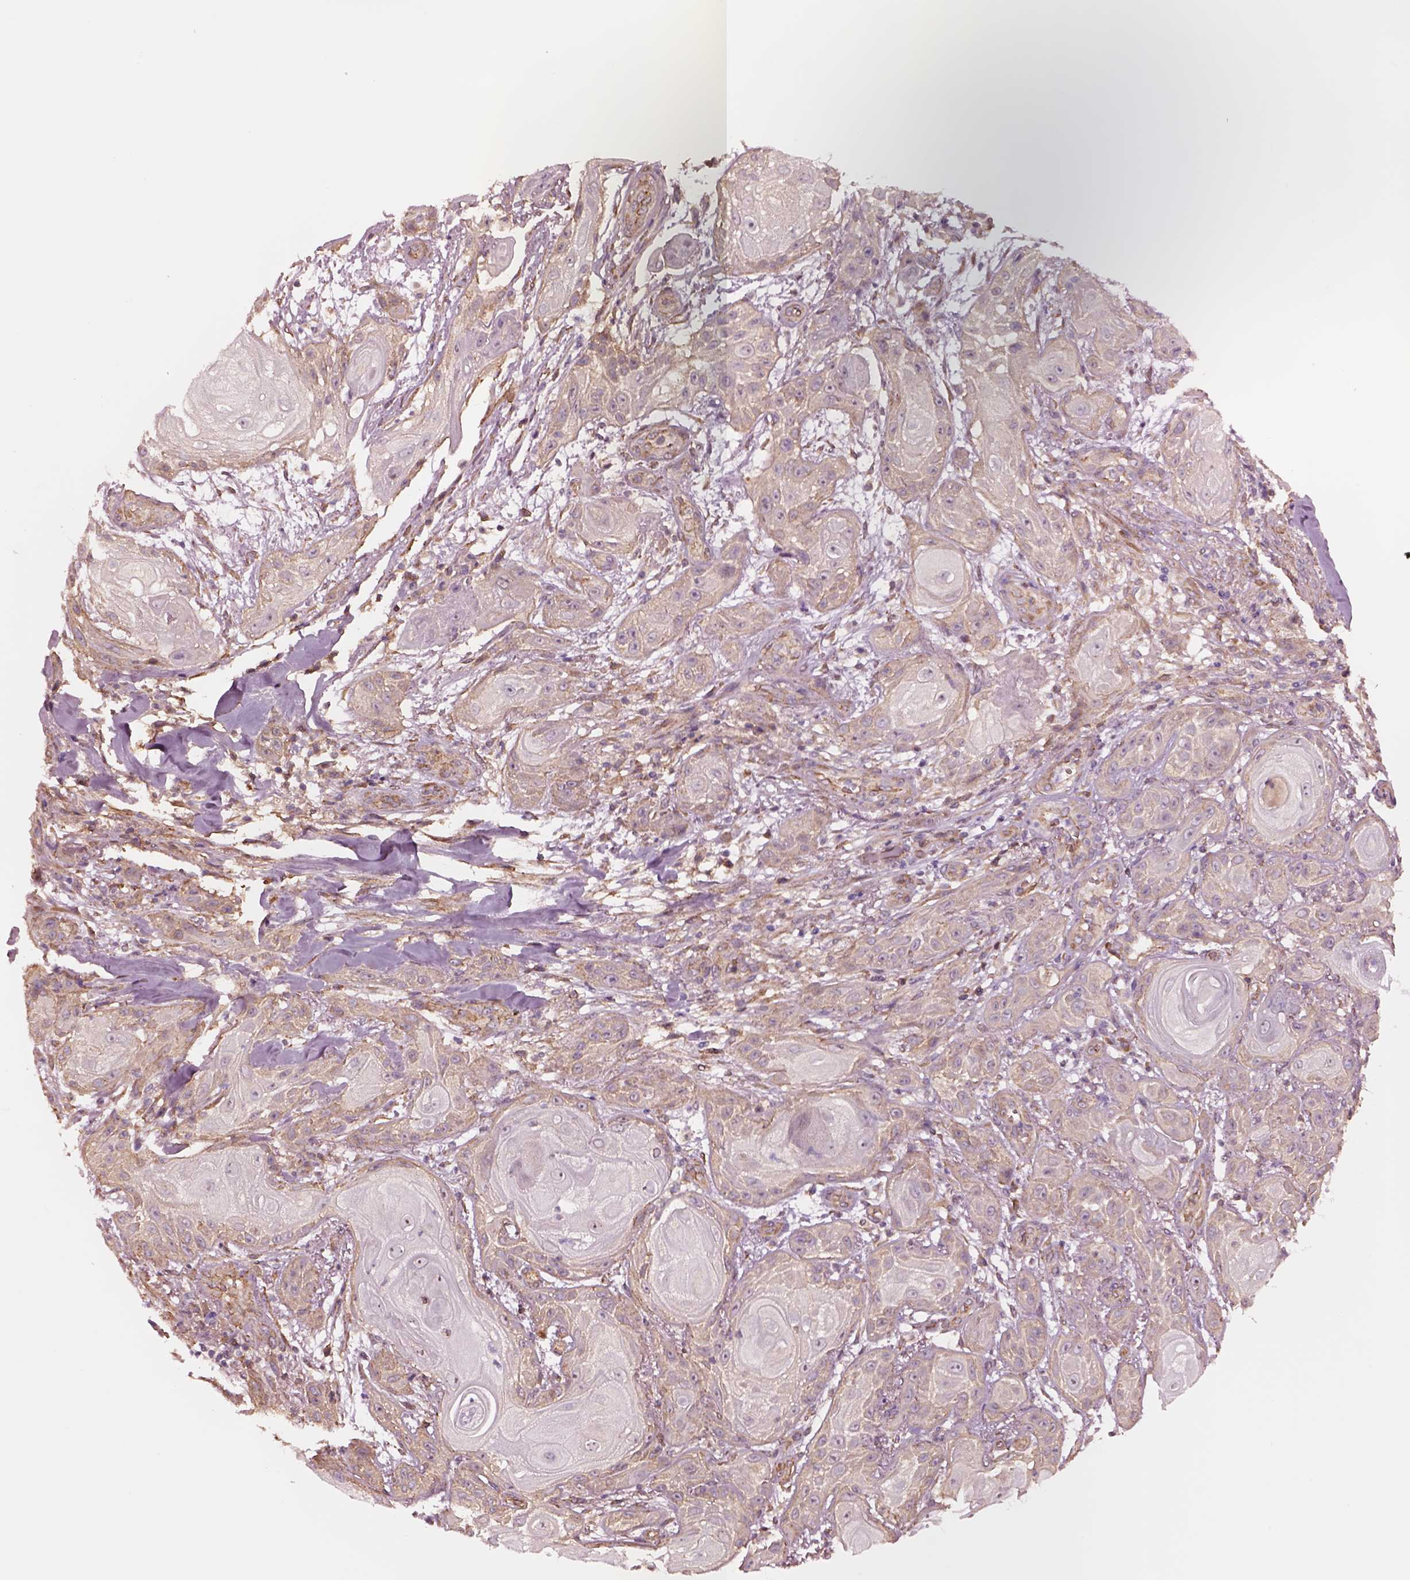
{"staining": {"intensity": "negative", "quantity": "none", "location": "none"}, "tissue": "skin cancer", "cell_type": "Tumor cells", "image_type": "cancer", "snomed": [{"axis": "morphology", "description": "Squamous cell carcinoma, NOS"}, {"axis": "topography", "description": "Skin"}], "caption": "Protein analysis of skin cancer (squamous cell carcinoma) reveals no significant staining in tumor cells.", "gene": "HTR1B", "patient": {"sex": "male", "age": 62}}